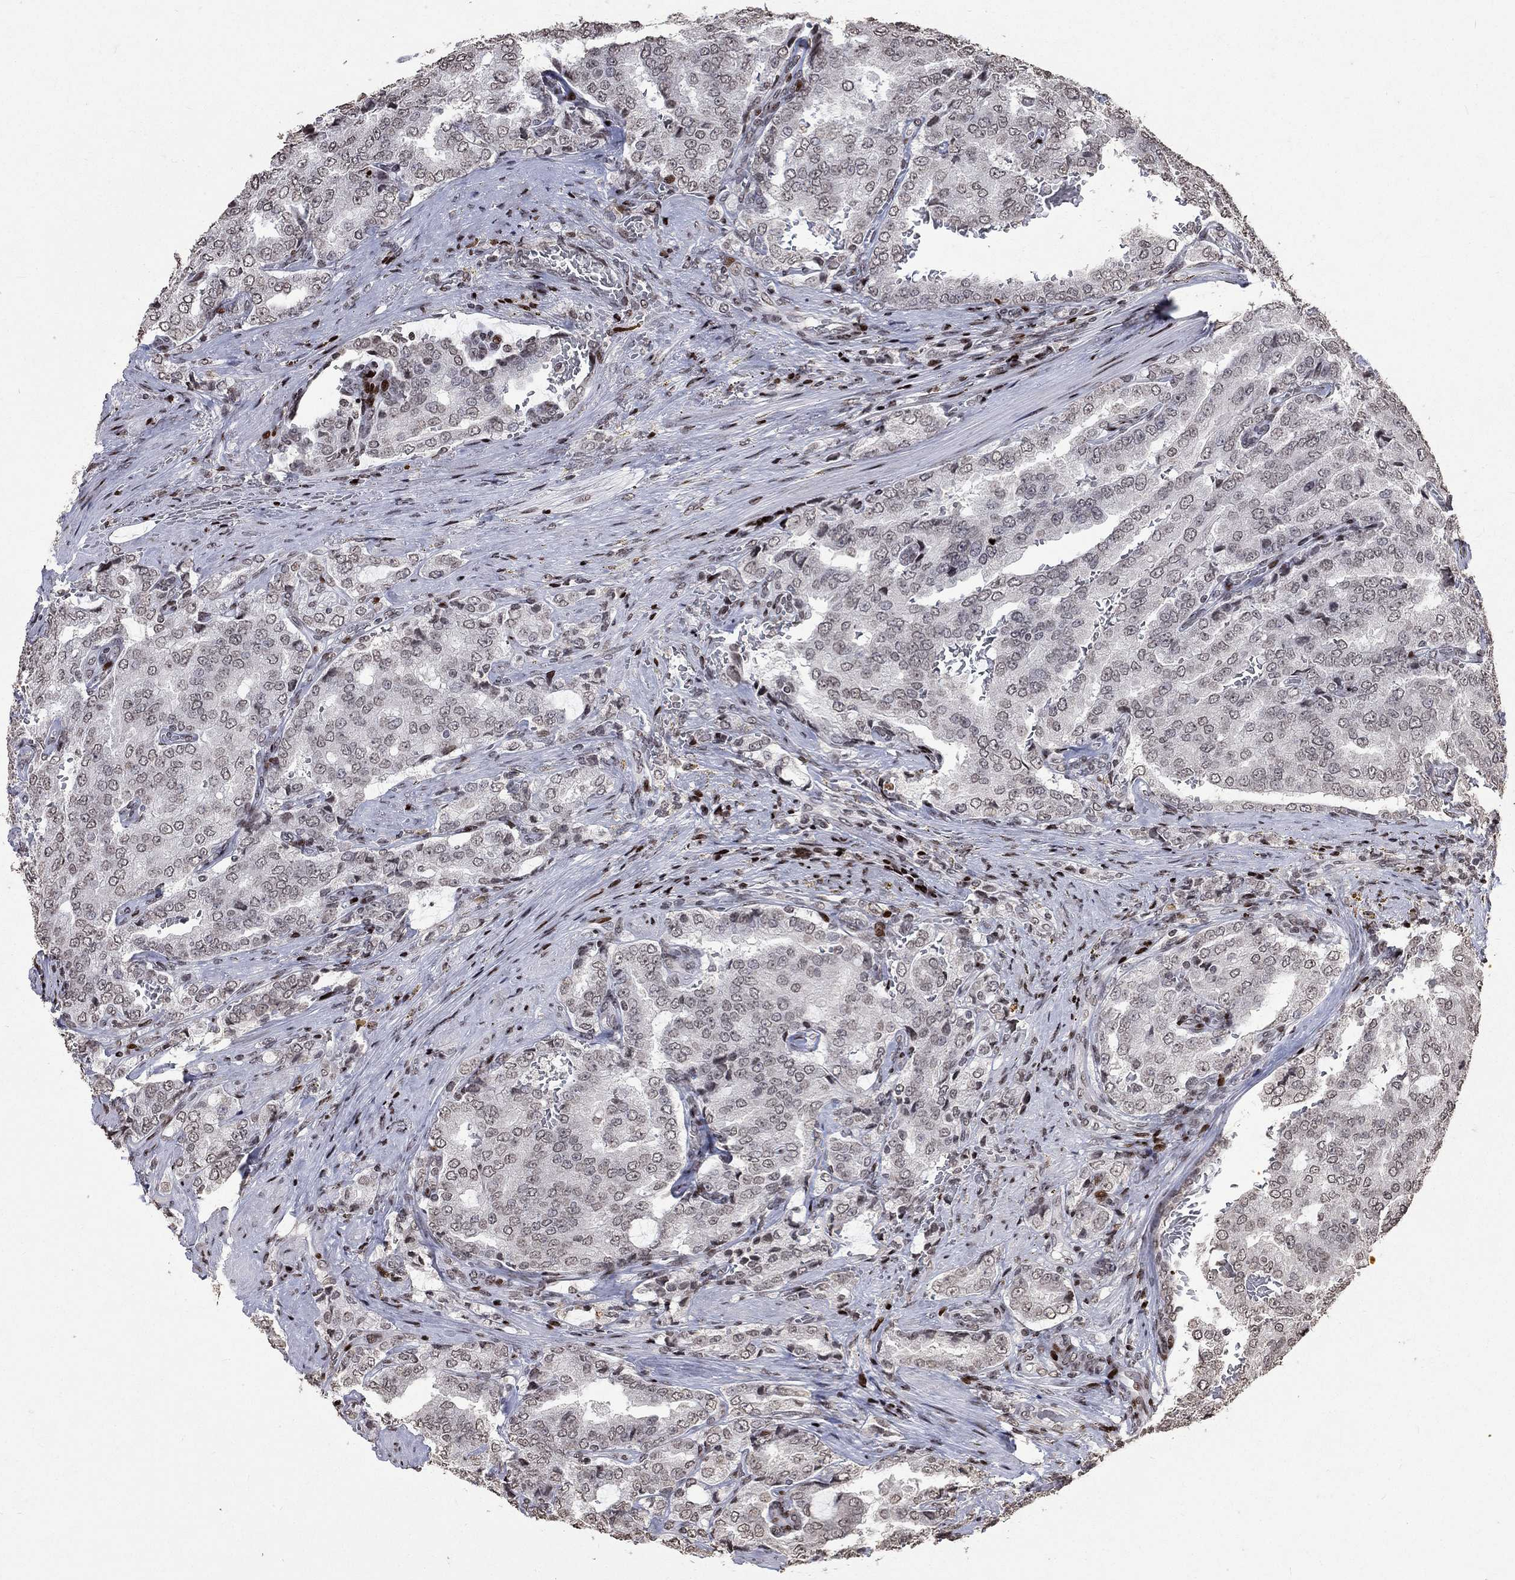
{"staining": {"intensity": "negative", "quantity": "none", "location": "none"}, "tissue": "prostate cancer", "cell_type": "Tumor cells", "image_type": "cancer", "snomed": [{"axis": "morphology", "description": "Adenocarcinoma, NOS"}, {"axis": "topography", "description": "Prostate"}], "caption": "Prostate adenocarcinoma was stained to show a protein in brown. There is no significant staining in tumor cells. (Brightfield microscopy of DAB immunohistochemistry (IHC) at high magnification).", "gene": "SRSF3", "patient": {"sex": "male", "age": 65}}